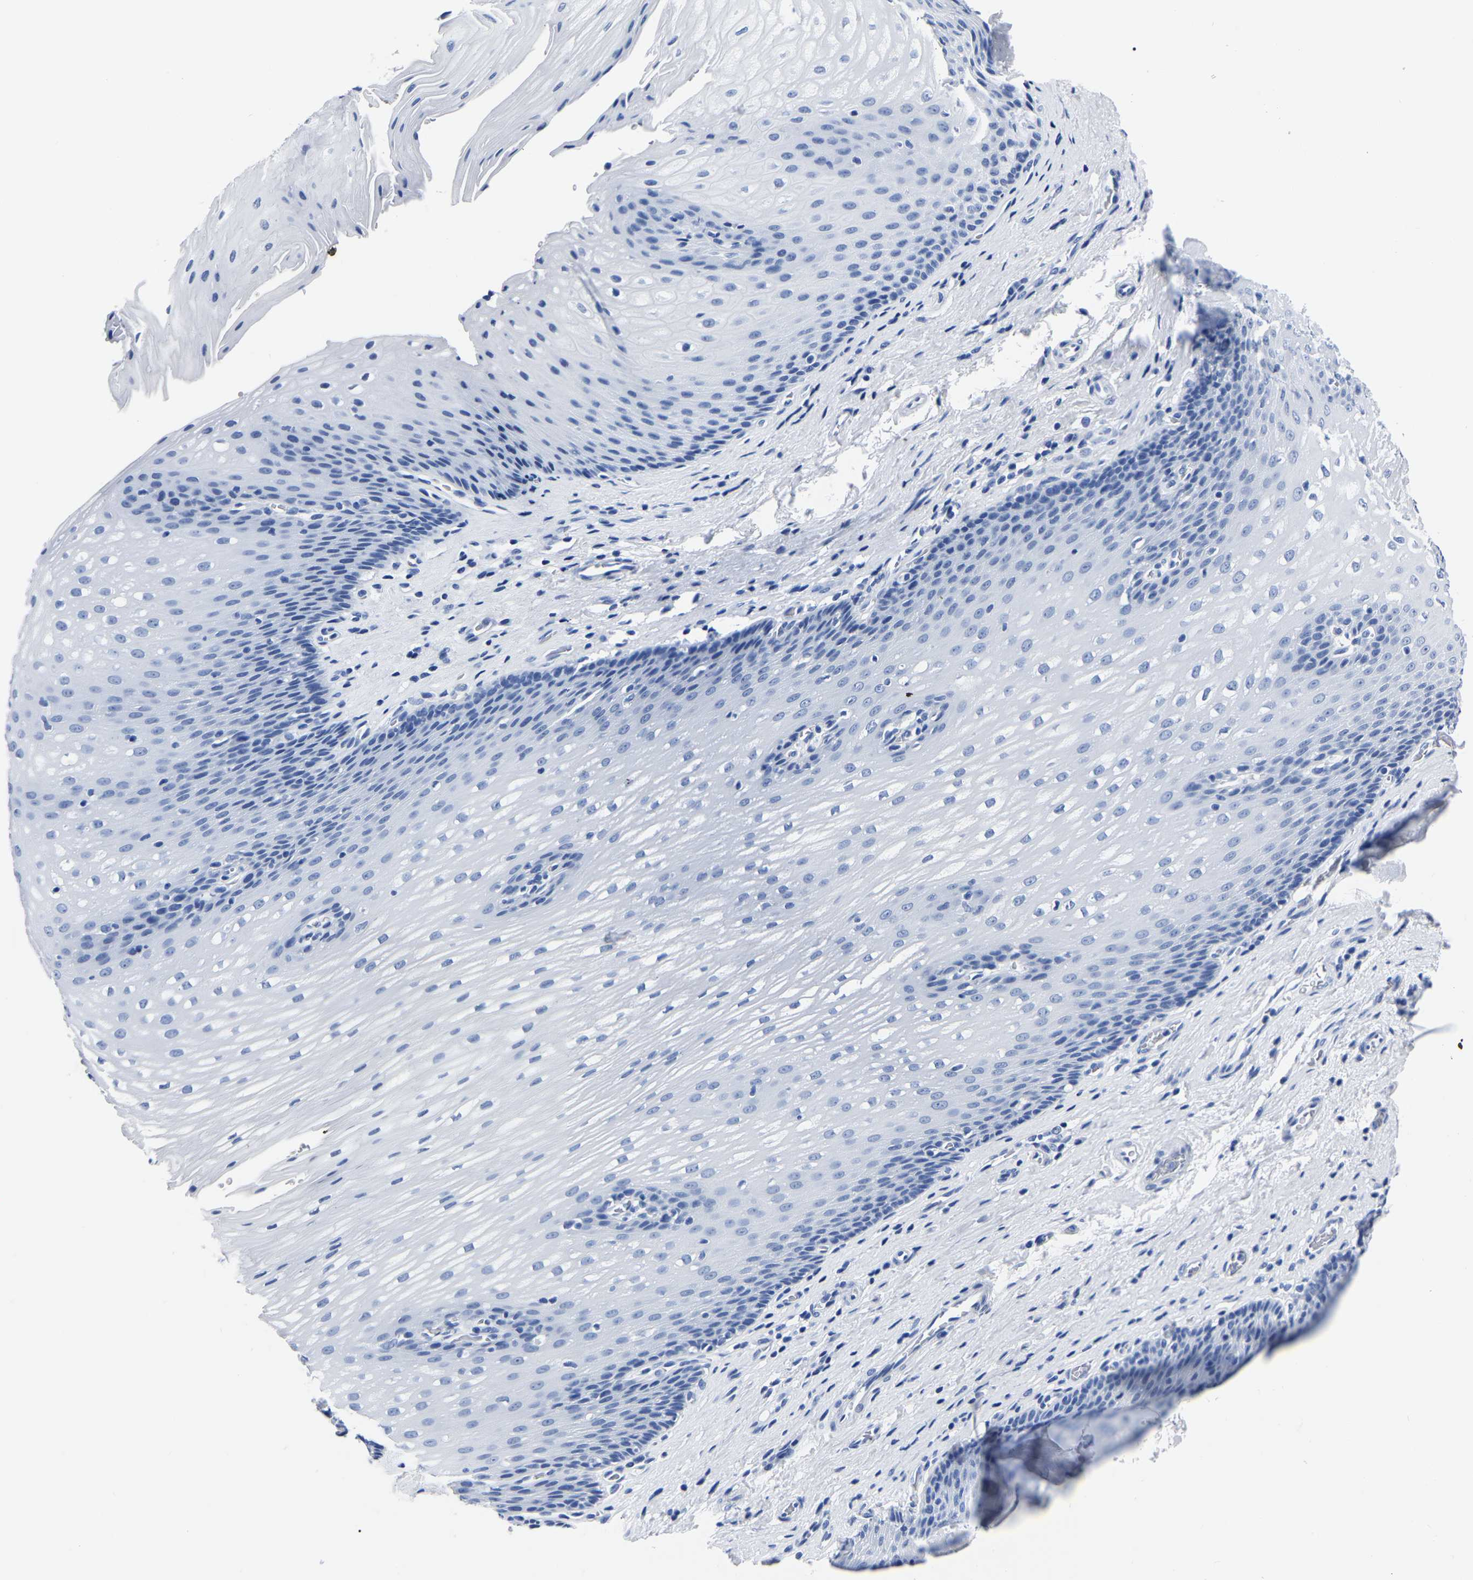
{"staining": {"intensity": "negative", "quantity": "none", "location": "none"}, "tissue": "esophagus", "cell_type": "Squamous epithelial cells", "image_type": "normal", "snomed": [{"axis": "morphology", "description": "Normal tissue, NOS"}, {"axis": "topography", "description": "Esophagus"}], "caption": "Squamous epithelial cells show no significant expression in benign esophagus. The staining is performed using DAB brown chromogen with nuclei counter-stained in using hematoxylin.", "gene": "IMPG2", "patient": {"sex": "male", "age": 48}}